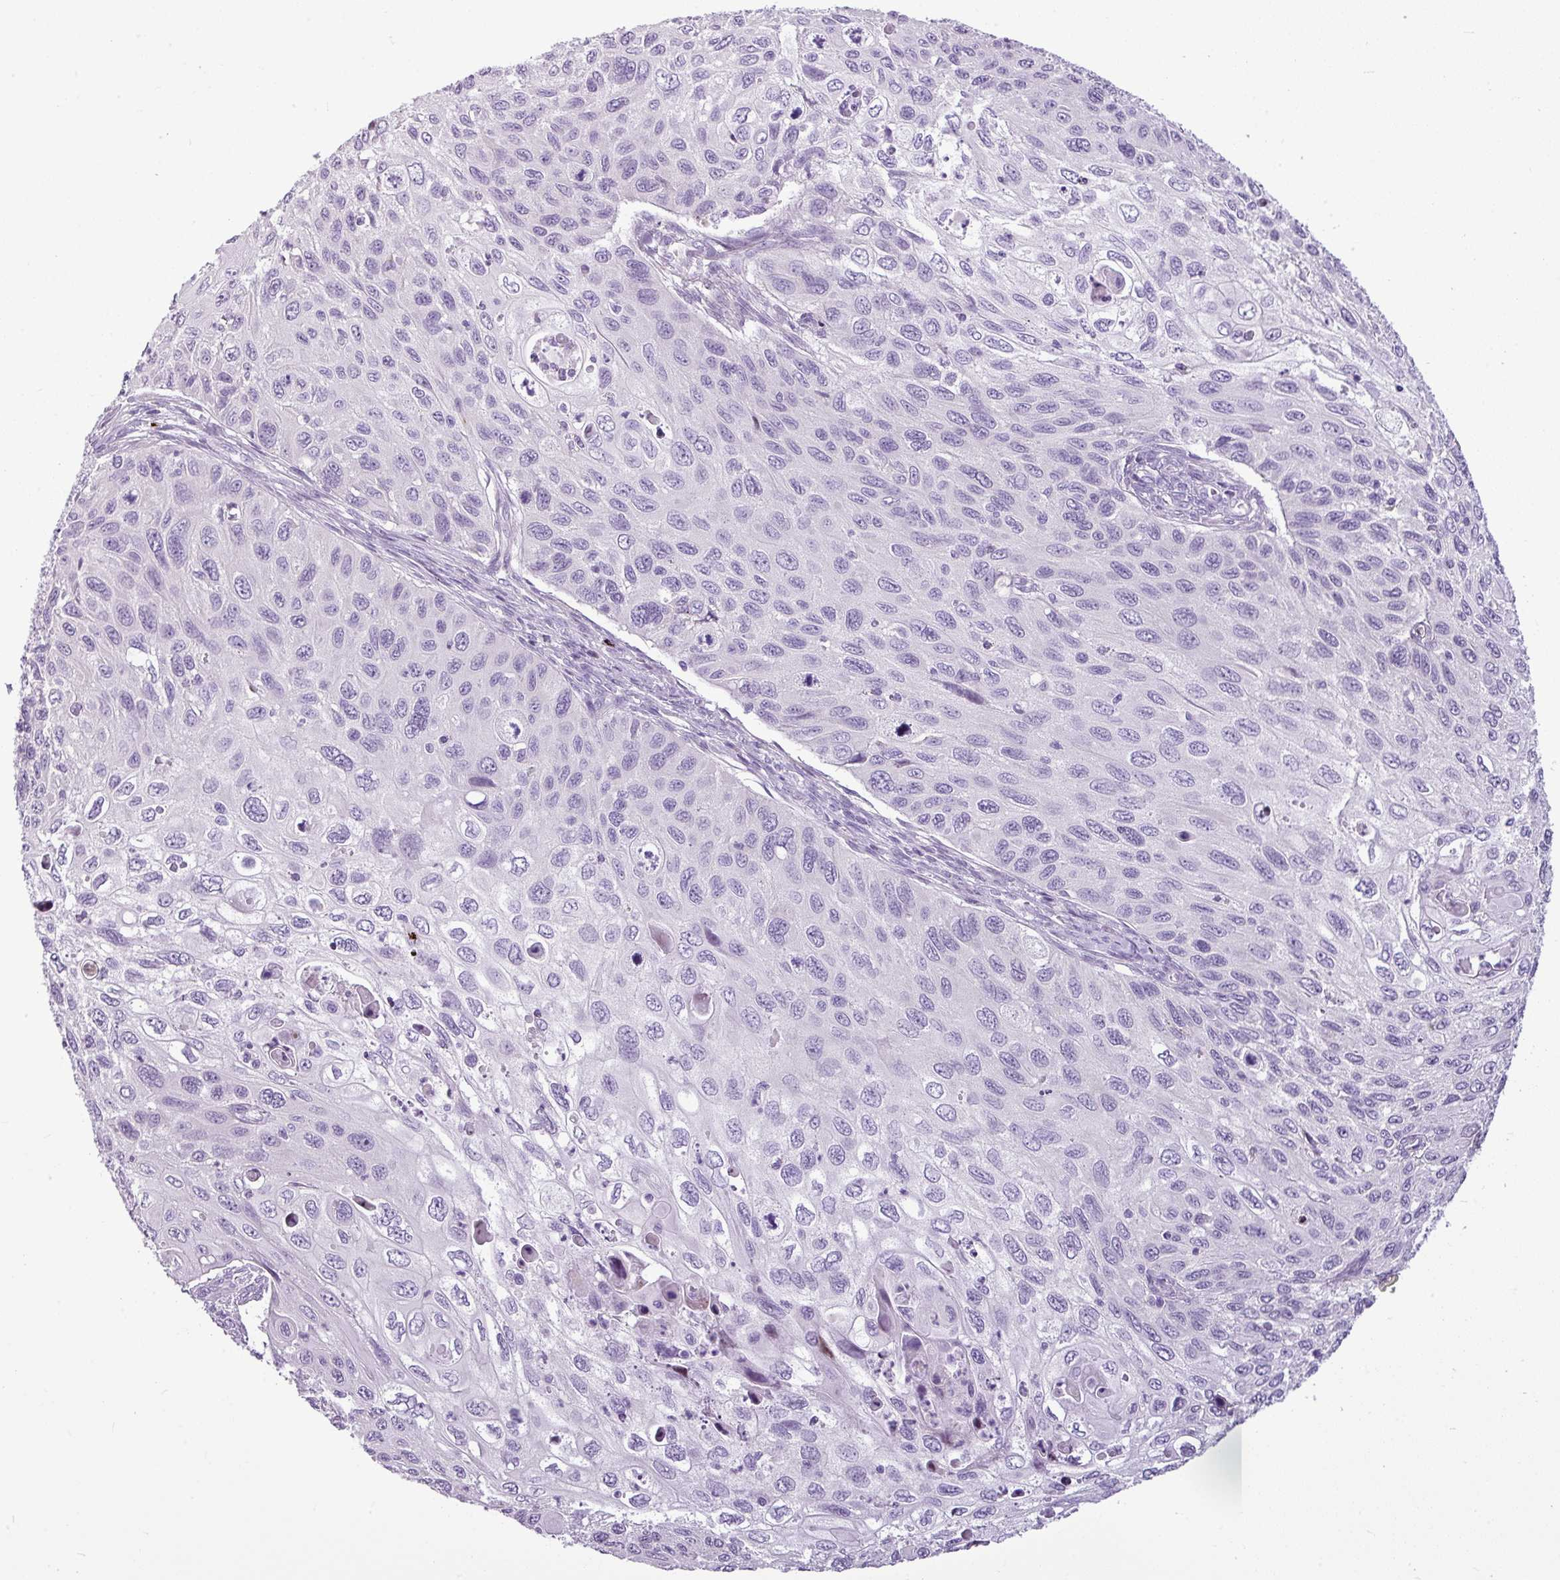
{"staining": {"intensity": "negative", "quantity": "none", "location": "none"}, "tissue": "cervical cancer", "cell_type": "Tumor cells", "image_type": "cancer", "snomed": [{"axis": "morphology", "description": "Squamous cell carcinoma, NOS"}, {"axis": "topography", "description": "Cervix"}], "caption": "Immunohistochemistry of squamous cell carcinoma (cervical) exhibits no expression in tumor cells.", "gene": "IL17A", "patient": {"sex": "female", "age": 70}}